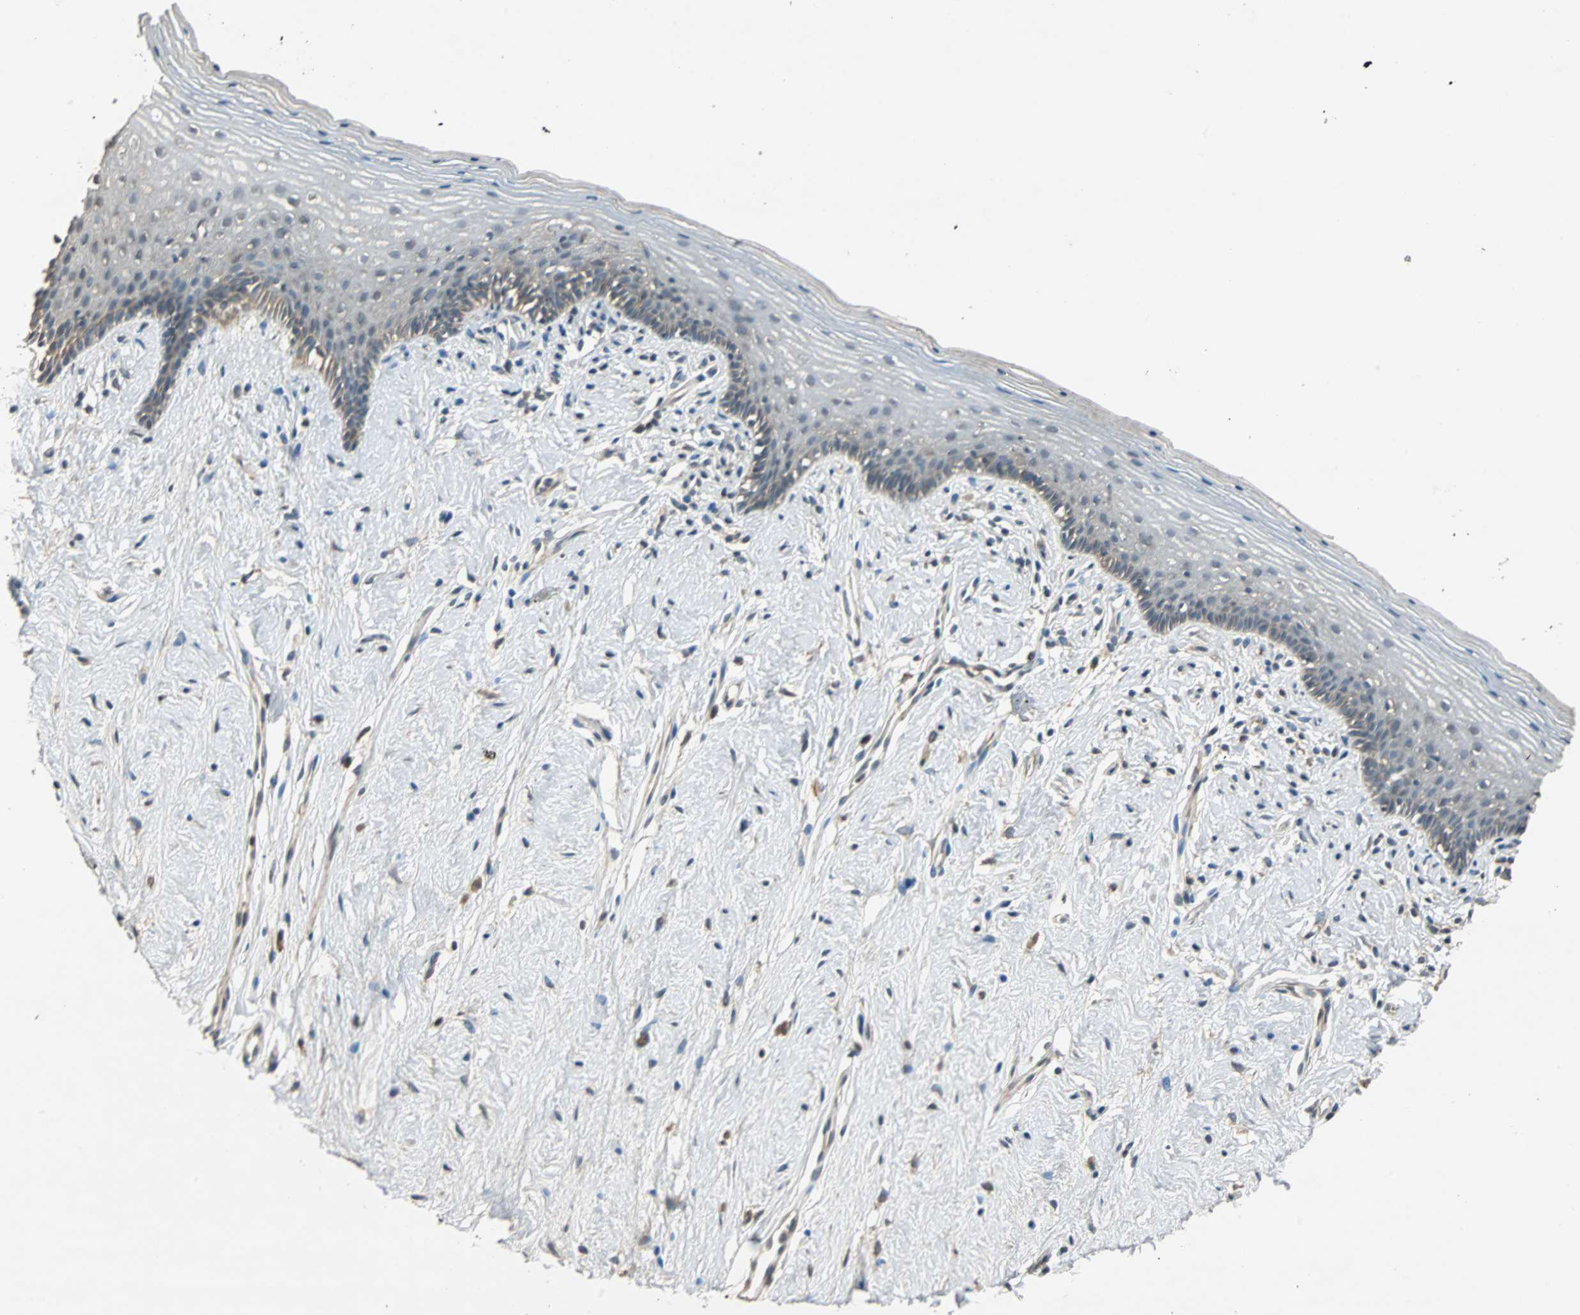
{"staining": {"intensity": "weak", "quantity": "<25%", "location": "cytoplasmic/membranous"}, "tissue": "vagina", "cell_type": "Squamous epithelial cells", "image_type": "normal", "snomed": [{"axis": "morphology", "description": "Normal tissue, NOS"}, {"axis": "topography", "description": "Vagina"}], "caption": "Squamous epithelial cells are negative for brown protein staining in normal vagina. (DAB IHC visualized using brightfield microscopy, high magnification).", "gene": "ABHD2", "patient": {"sex": "female", "age": 44}}